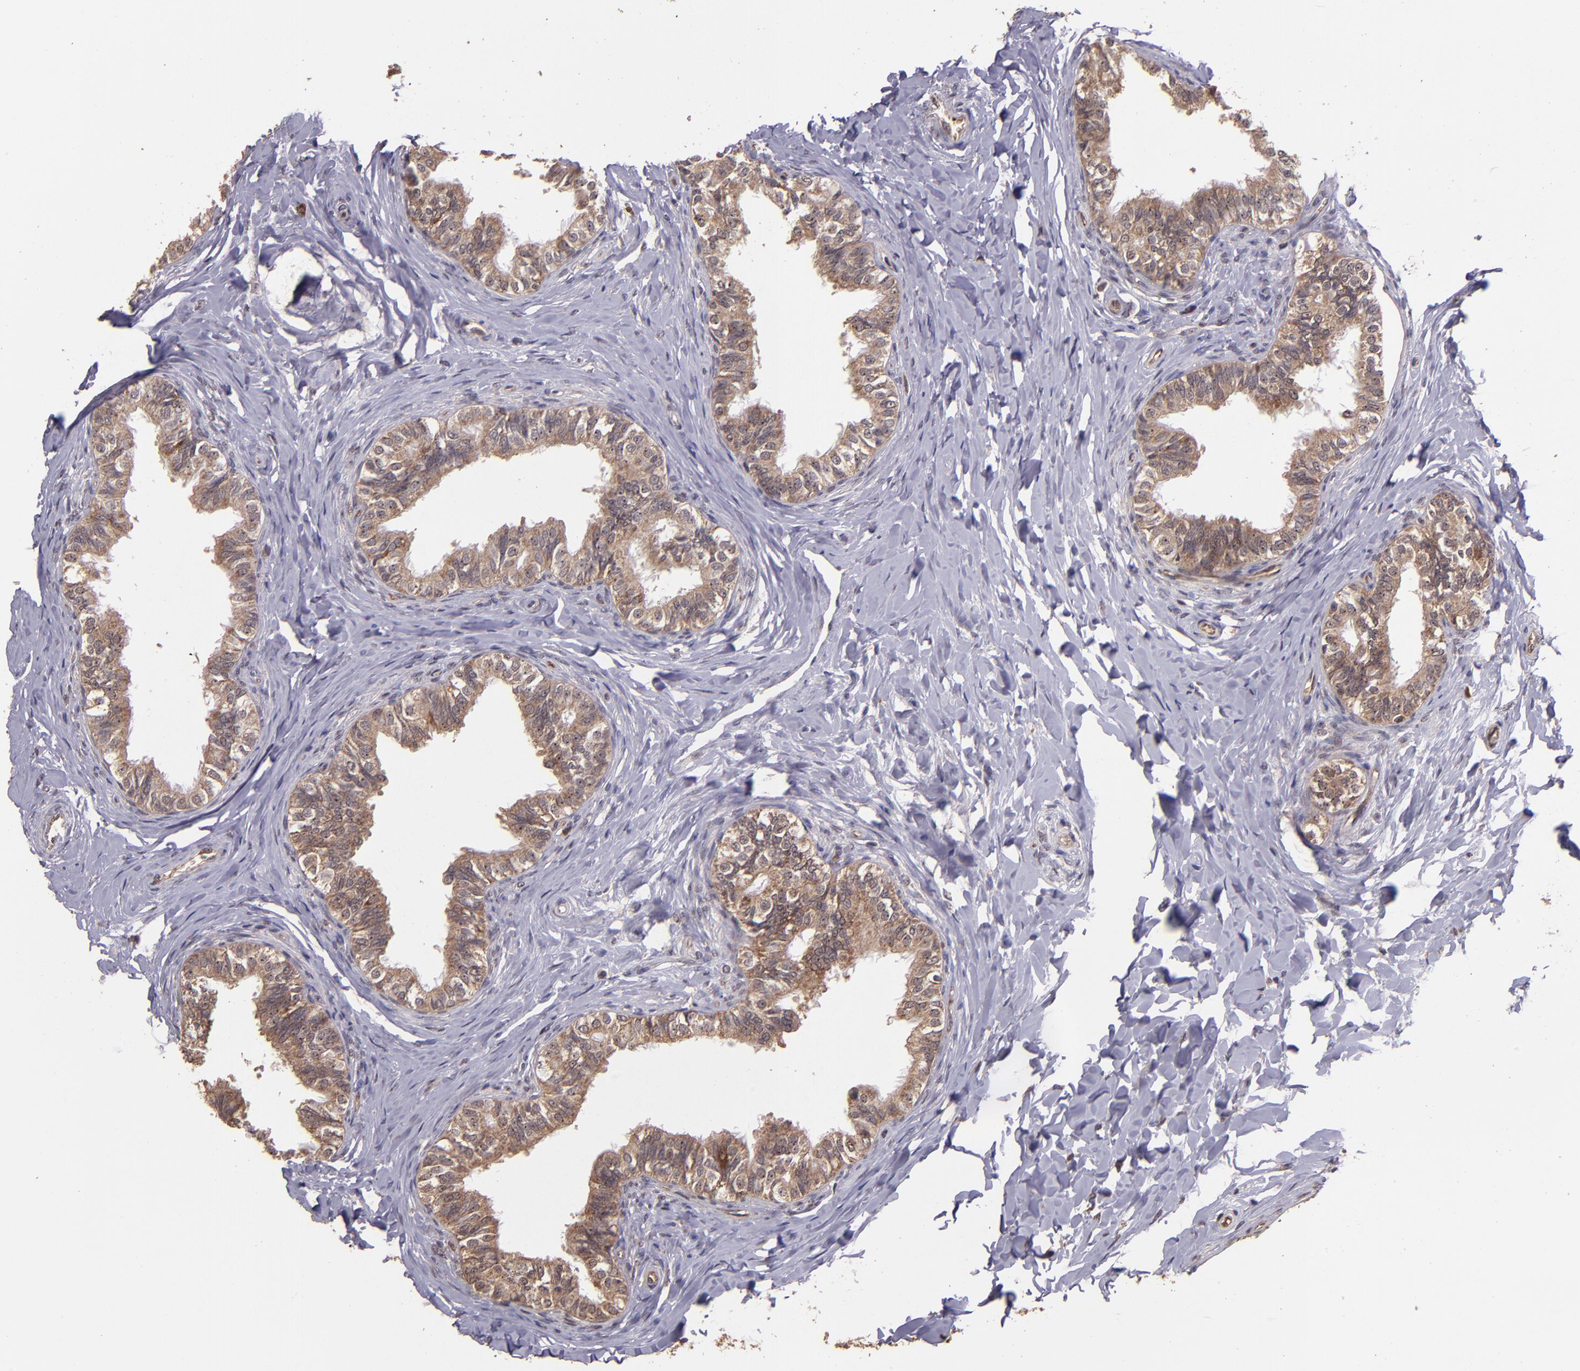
{"staining": {"intensity": "strong", "quantity": ">75%", "location": "cytoplasmic/membranous"}, "tissue": "epididymis", "cell_type": "Glandular cells", "image_type": "normal", "snomed": [{"axis": "morphology", "description": "Normal tissue, NOS"}, {"axis": "topography", "description": "Soft tissue"}, {"axis": "topography", "description": "Epididymis"}], "caption": "Glandular cells demonstrate high levels of strong cytoplasmic/membranous expression in approximately >75% of cells in benign epididymis.", "gene": "USP51", "patient": {"sex": "male", "age": 26}}